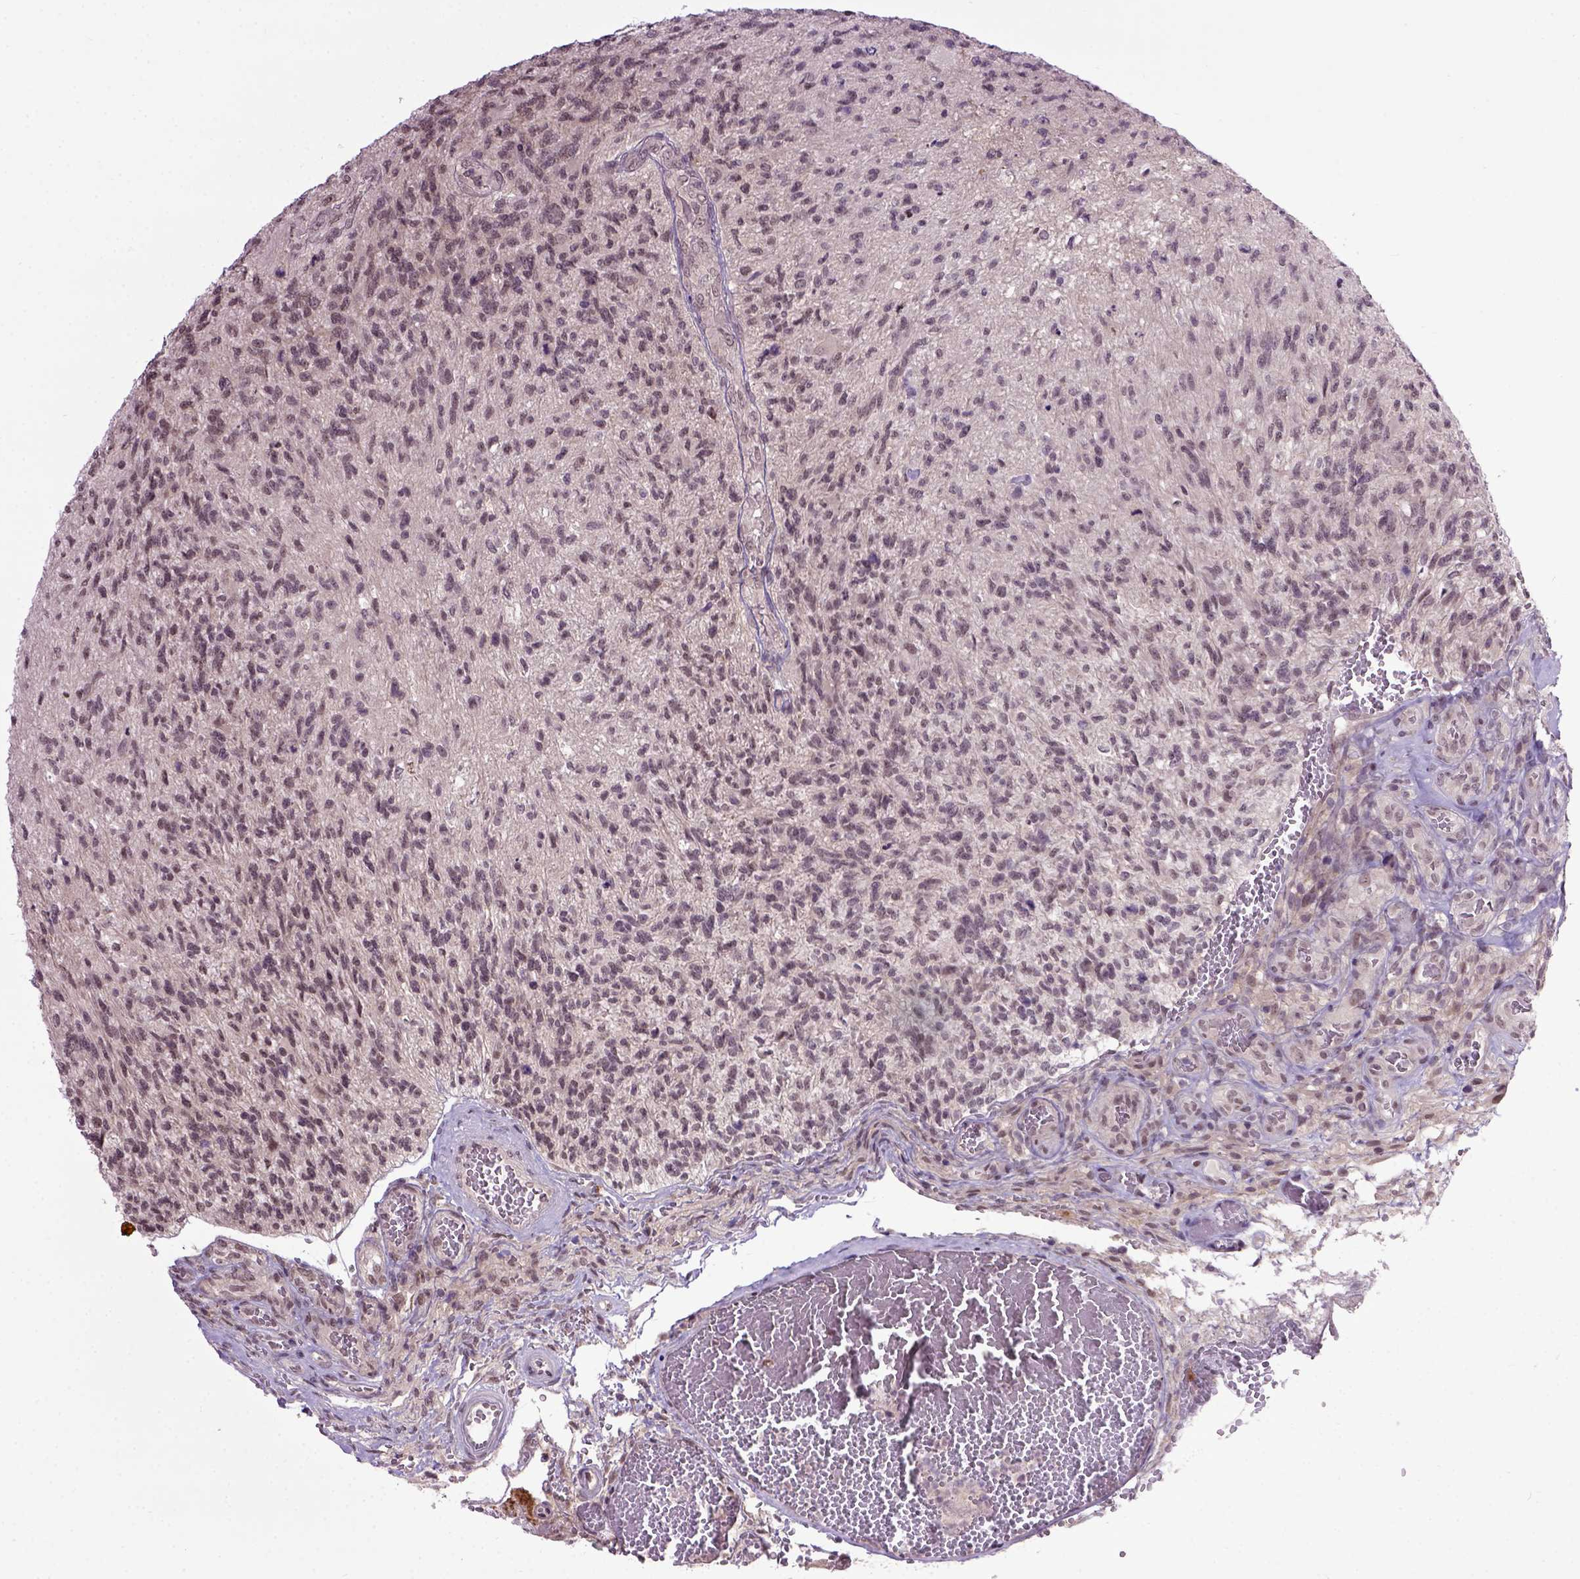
{"staining": {"intensity": "weak", "quantity": "25%-75%", "location": "nuclear"}, "tissue": "glioma", "cell_type": "Tumor cells", "image_type": "cancer", "snomed": [{"axis": "morphology", "description": "Glioma, malignant, High grade"}, {"axis": "topography", "description": "Brain"}], "caption": "Weak nuclear expression is identified in approximately 25%-75% of tumor cells in glioma. (DAB IHC, brown staining for protein, blue staining for nuclei).", "gene": "RAB43", "patient": {"sex": "male", "age": 56}}